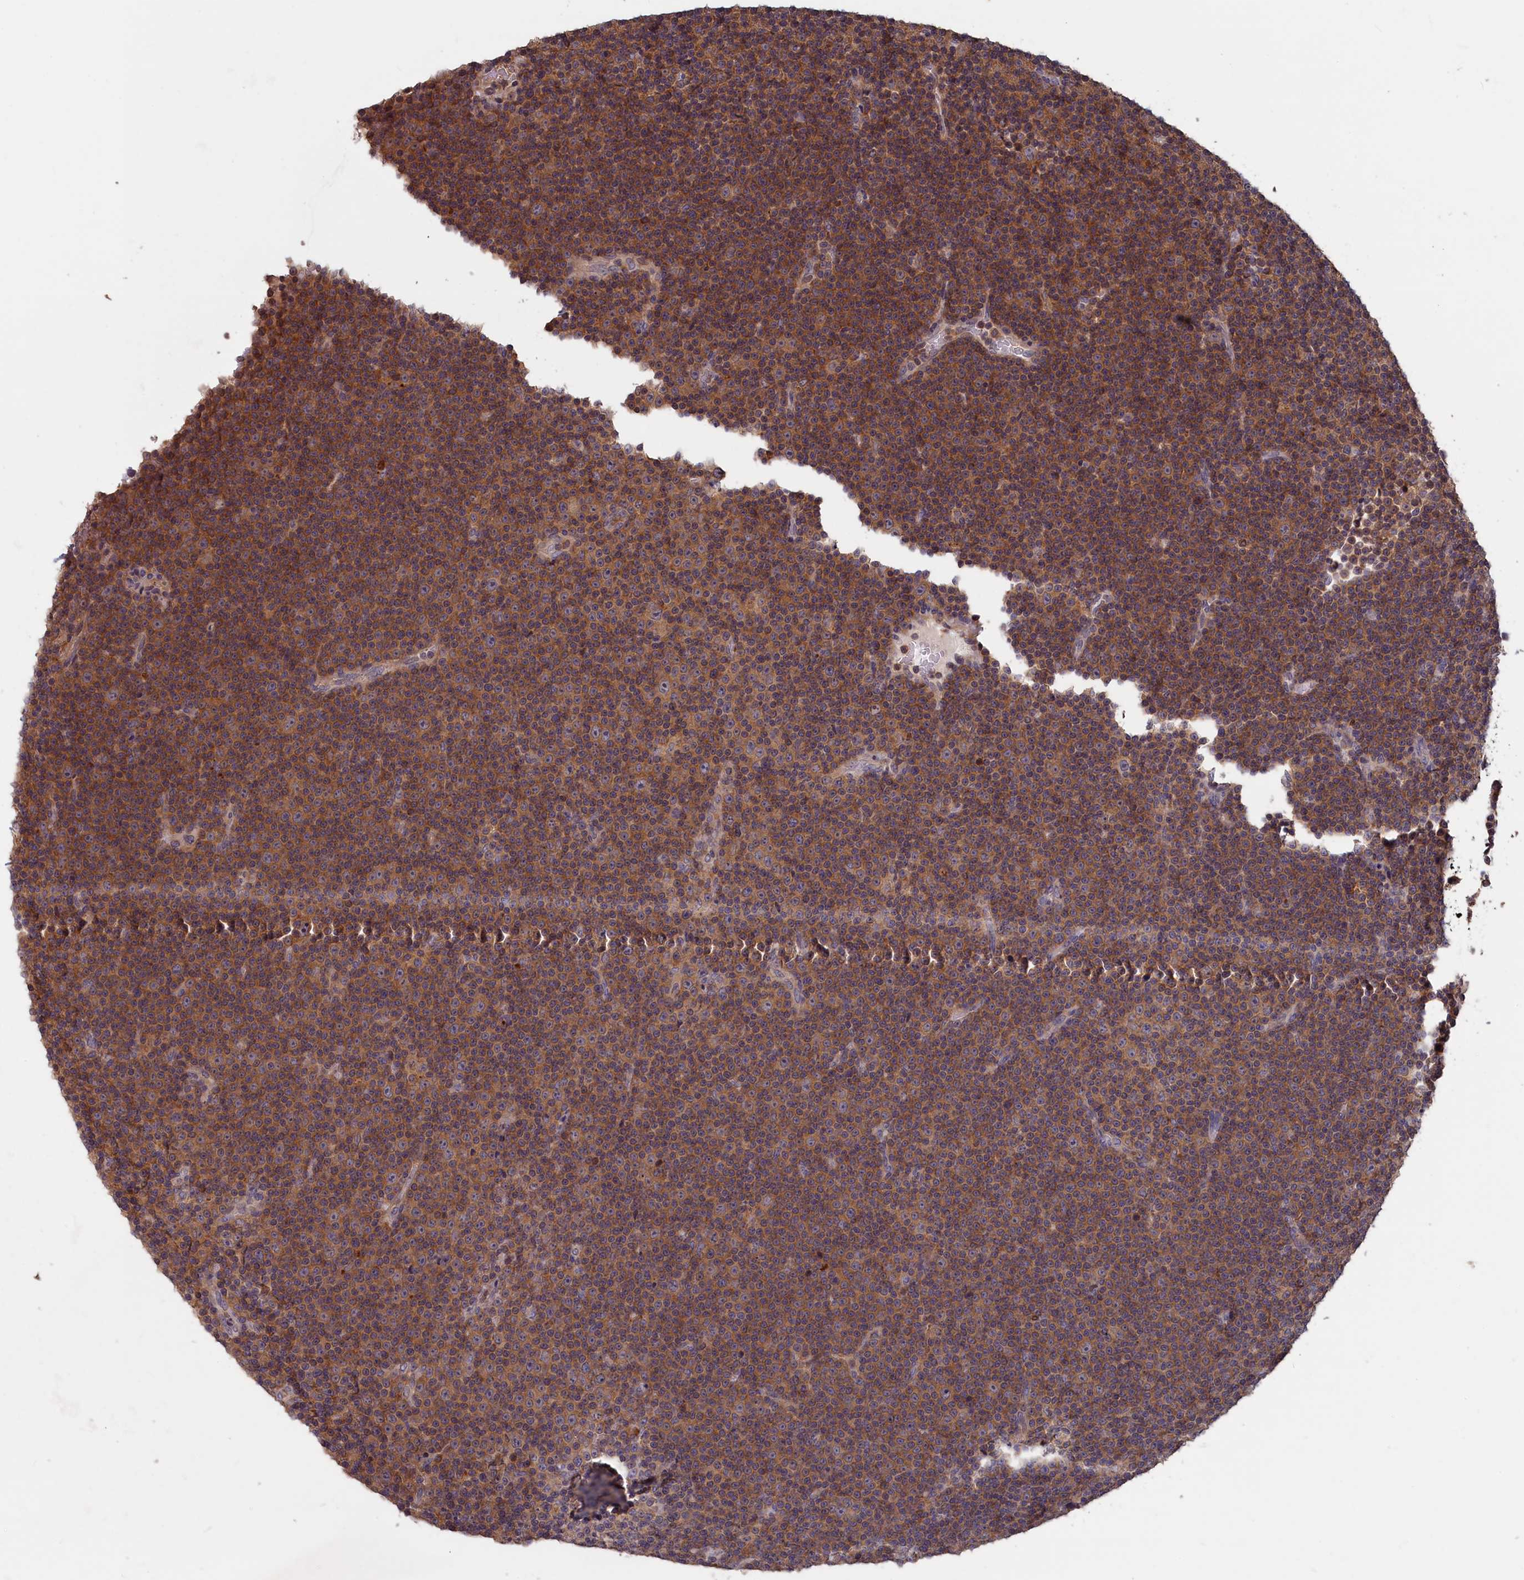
{"staining": {"intensity": "moderate", "quantity": ">75%", "location": "cytoplasmic/membranous"}, "tissue": "lymphoma", "cell_type": "Tumor cells", "image_type": "cancer", "snomed": [{"axis": "morphology", "description": "Malignant lymphoma, non-Hodgkin's type, Low grade"}, {"axis": "topography", "description": "Lymph node"}], "caption": "Lymphoma stained with a brown dye demonstrates moderate cytoplasmic/membranous positive positivity in approximately >75% of tumor cells.", "gene": "CACTIN", "patient": {"sex": "female", "age": 67}}